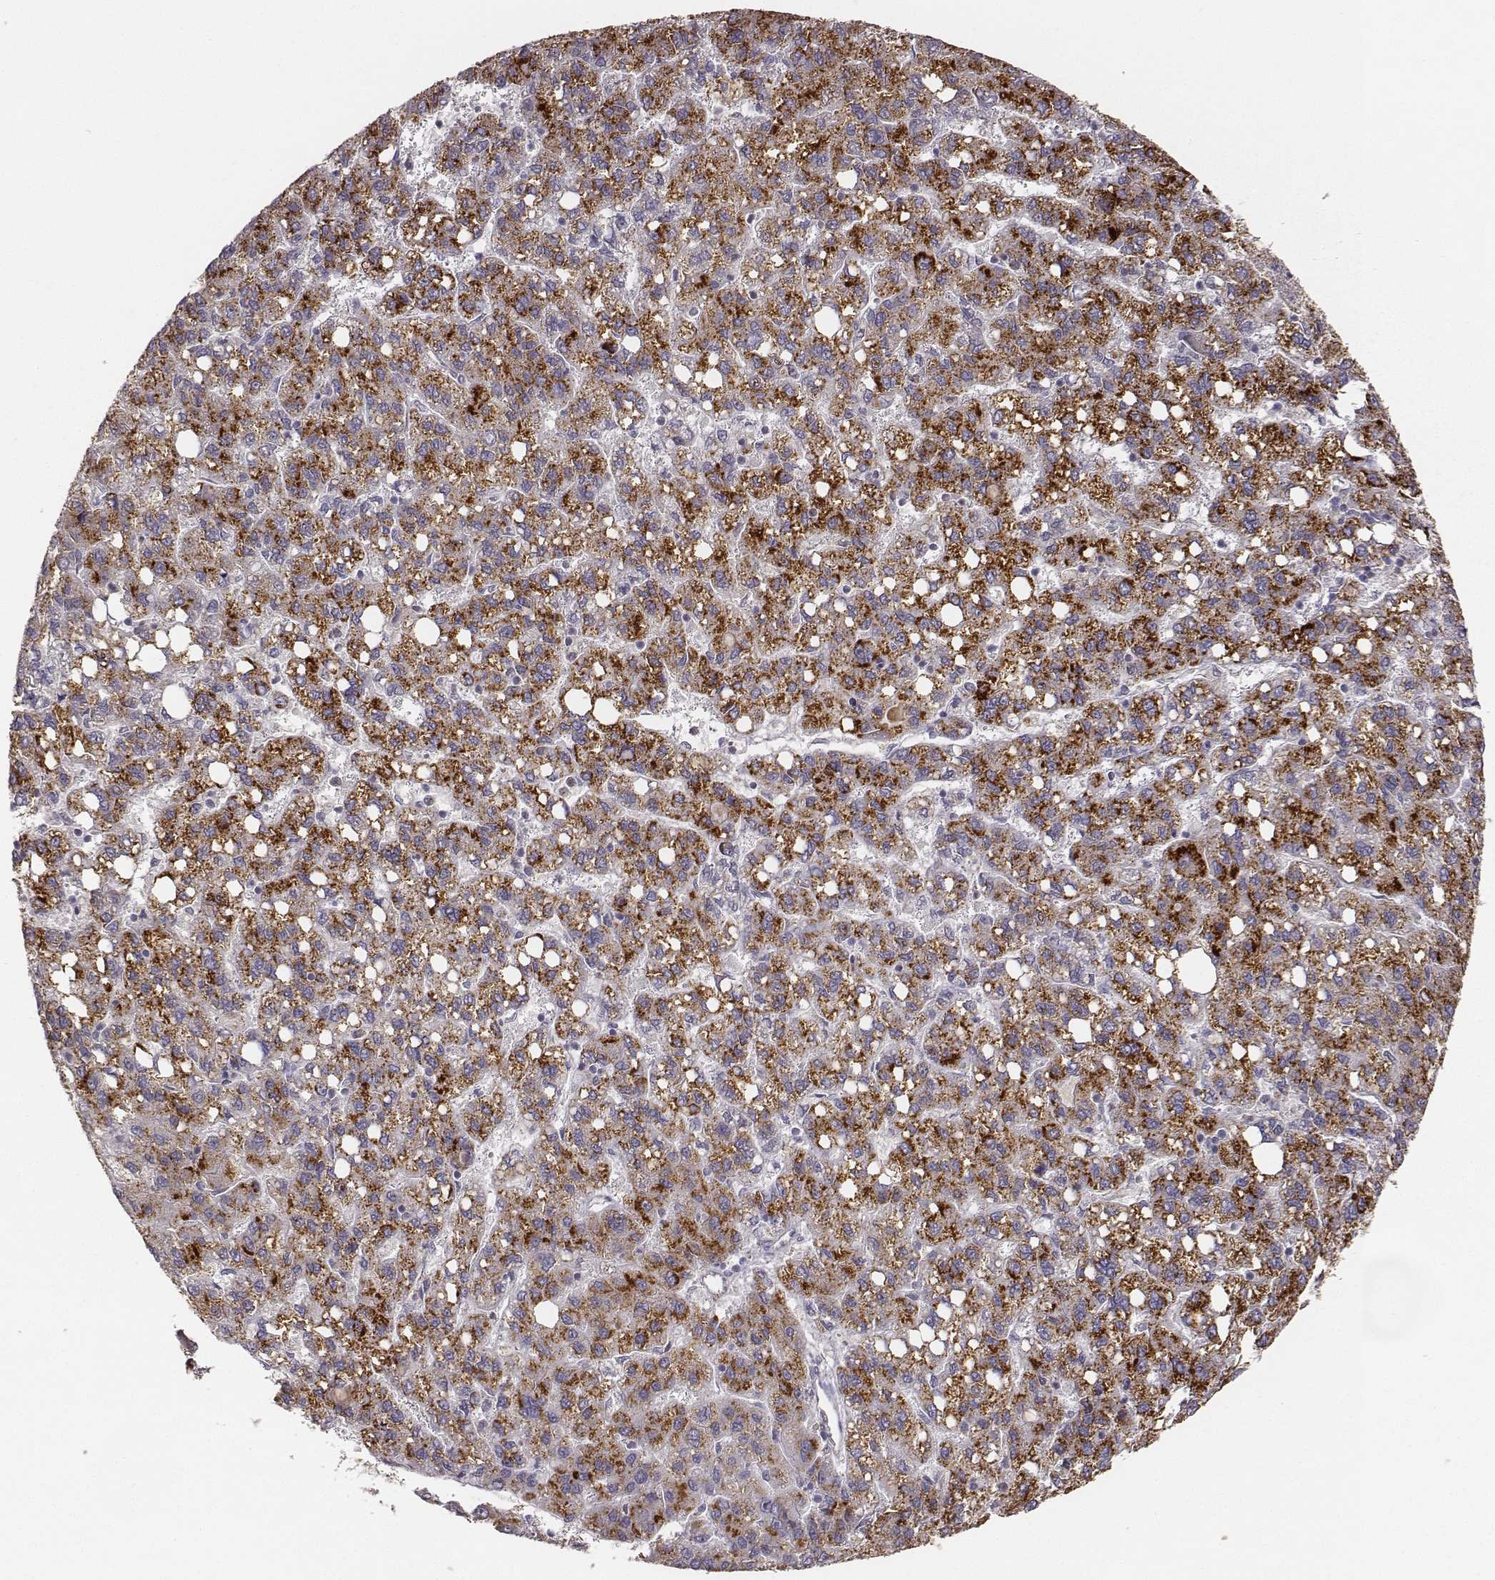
{"staining": {"intensity": "strong", "quantity": "25%-75%", "location": "cytoplasmic/membranous"}, "tissue": "liver cancer", "cell_type": "Tumor cells", "image_type": "cancer", "snomed": [{"axis": "morphology", "description": "Carcinoma, Hepatocellular, NOS"}, {"axis": "topography", "description": "Liver"}], "caption": "Immunohistochemistry photomicrograph of neoplastic tissue: liver cancer (hepatocellular carcinoma) stained using IHC reveals high levels of strong protein expression localized specifically in the cytoplasmic/membranous of tumor cells, appearing as a cytoplasmic/membranous brown color.", "gene": "ABCD3", "patient": {"sex": "female", "age": 82}}